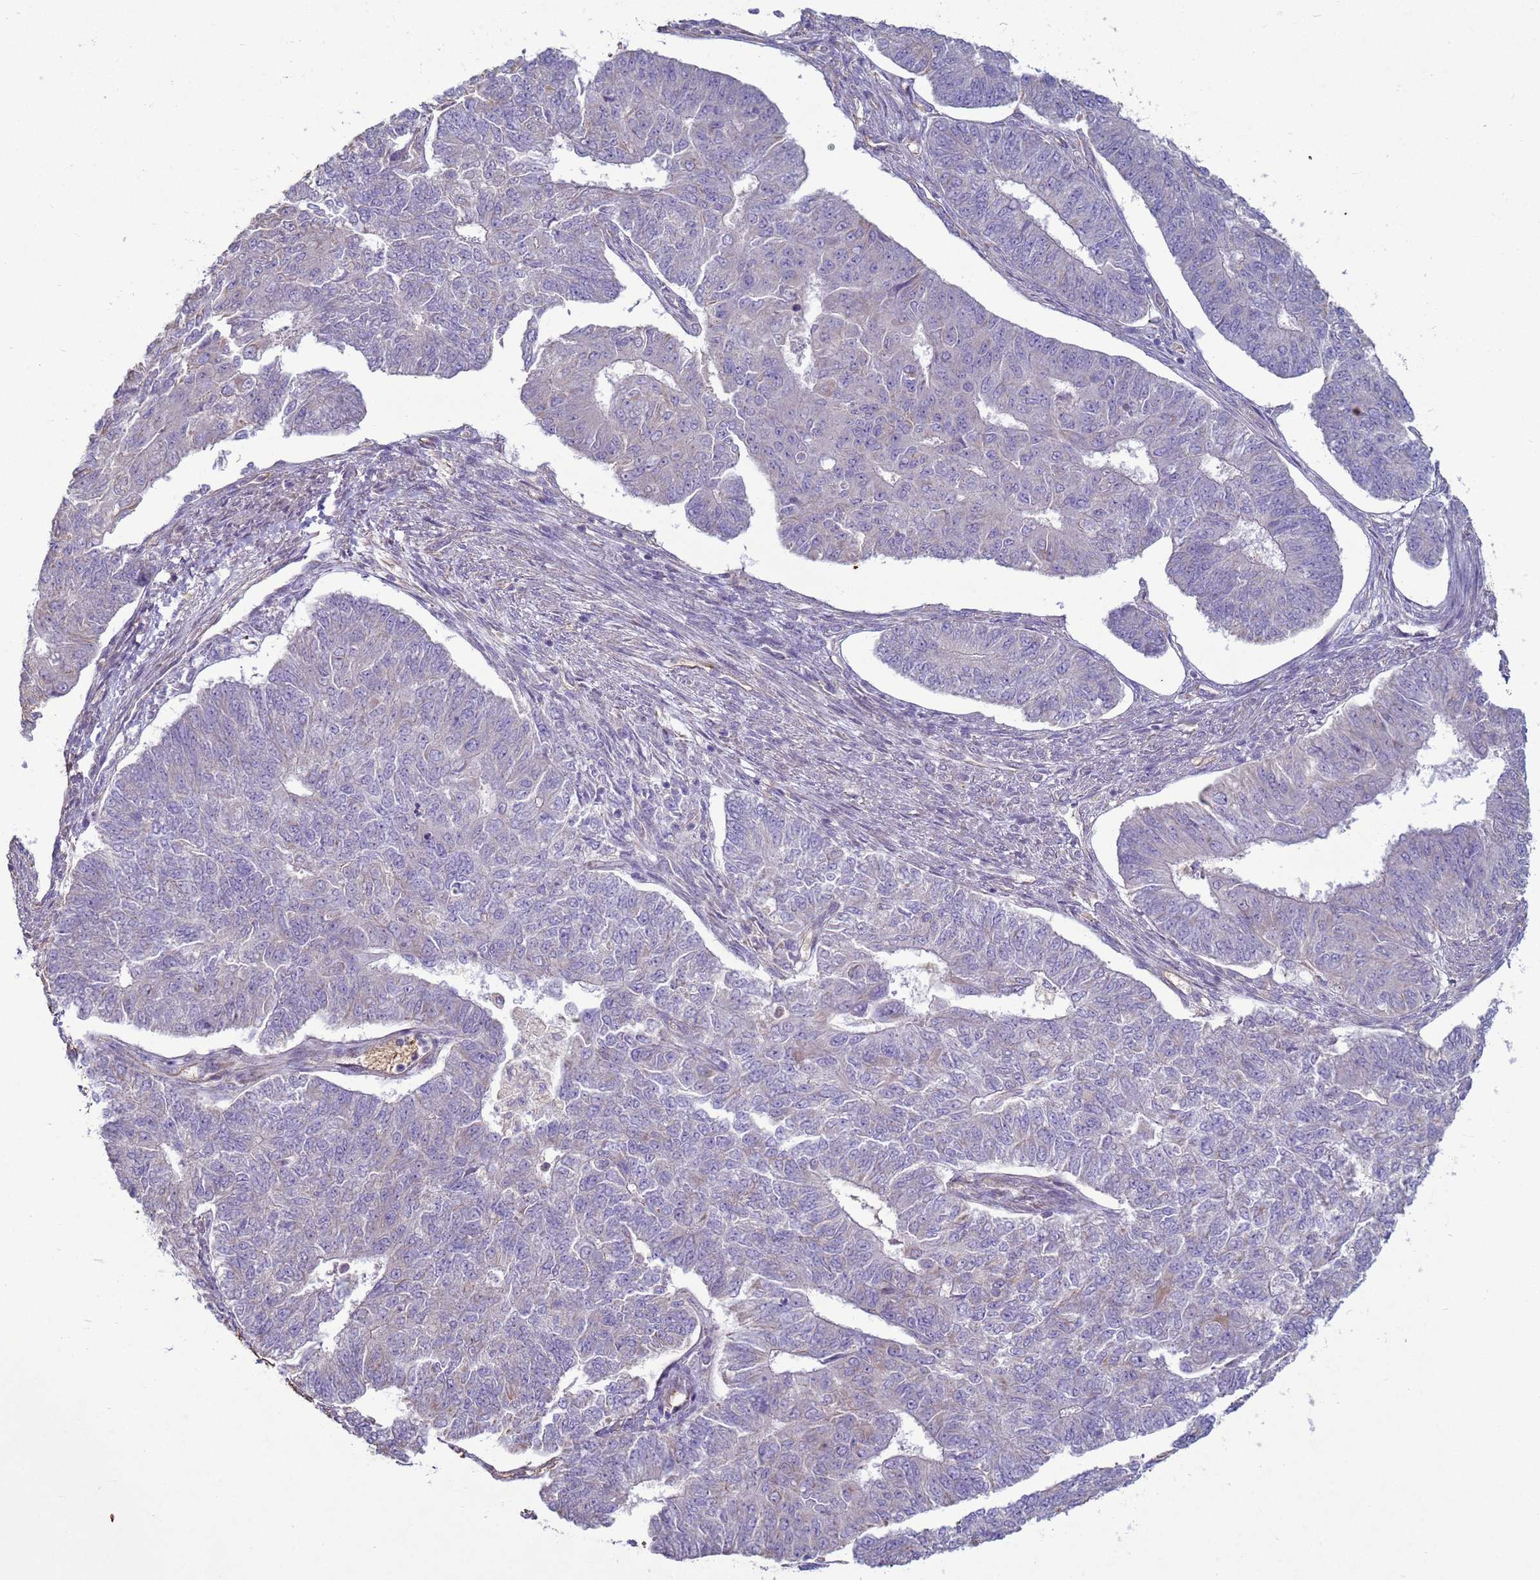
{"staining": {"intensity": "negative", "quantity": "none", "location": "none"}, "tissue": "endometrial cancer", "cell_type": "Tumor cells", "image_type": "cancer", "snomed": [{"axis": "morphology", "description": "Adenocarcinoma, NOS"}, {"axis": "topography", "description": "Endometrium"}], "caption": "Tumor cells are negative for protein expression in human endometrial adenocarcinoma.", "gene": "SGIP1", "patient": {"sex": "female", "age": 32}}